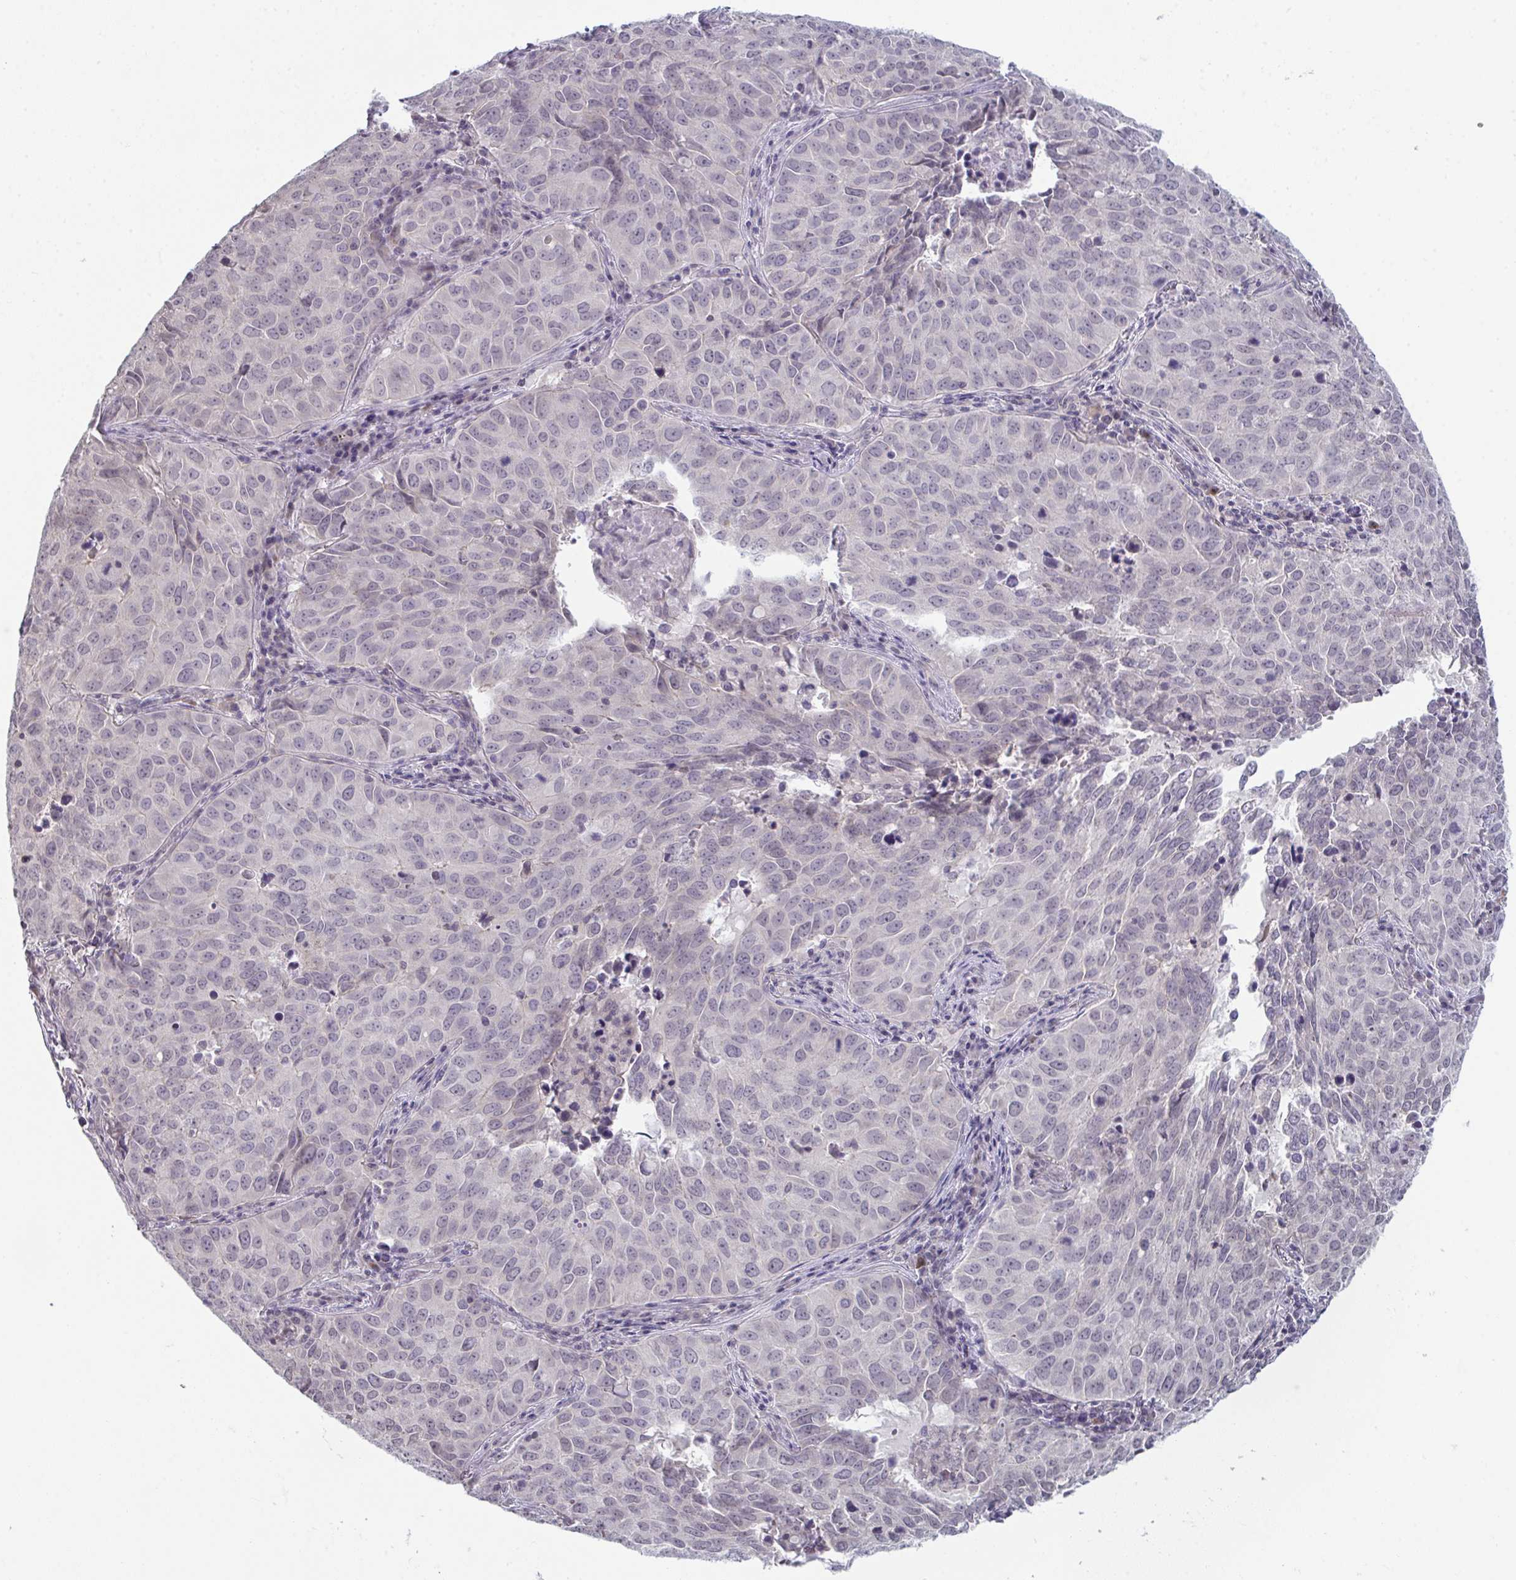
{"staining": {"intensity": "negative", "quantity": "none", "location": "none"}, "tissue": "lung cancer", "cell_type": "Tumor cells", "image_type": "cancer", "snomed": [{"axis": "morphology", "description": "Adenocarcinoma, NOS"}, {"axis": "topography", "description": "Lung"}], "caption": "Lung adenocarcinoma stained for a protein using immunohistochemistry reveals no staining tumor cells.", "gene": "ZNF214", "patient": {"sex": "female", "age": 50}}